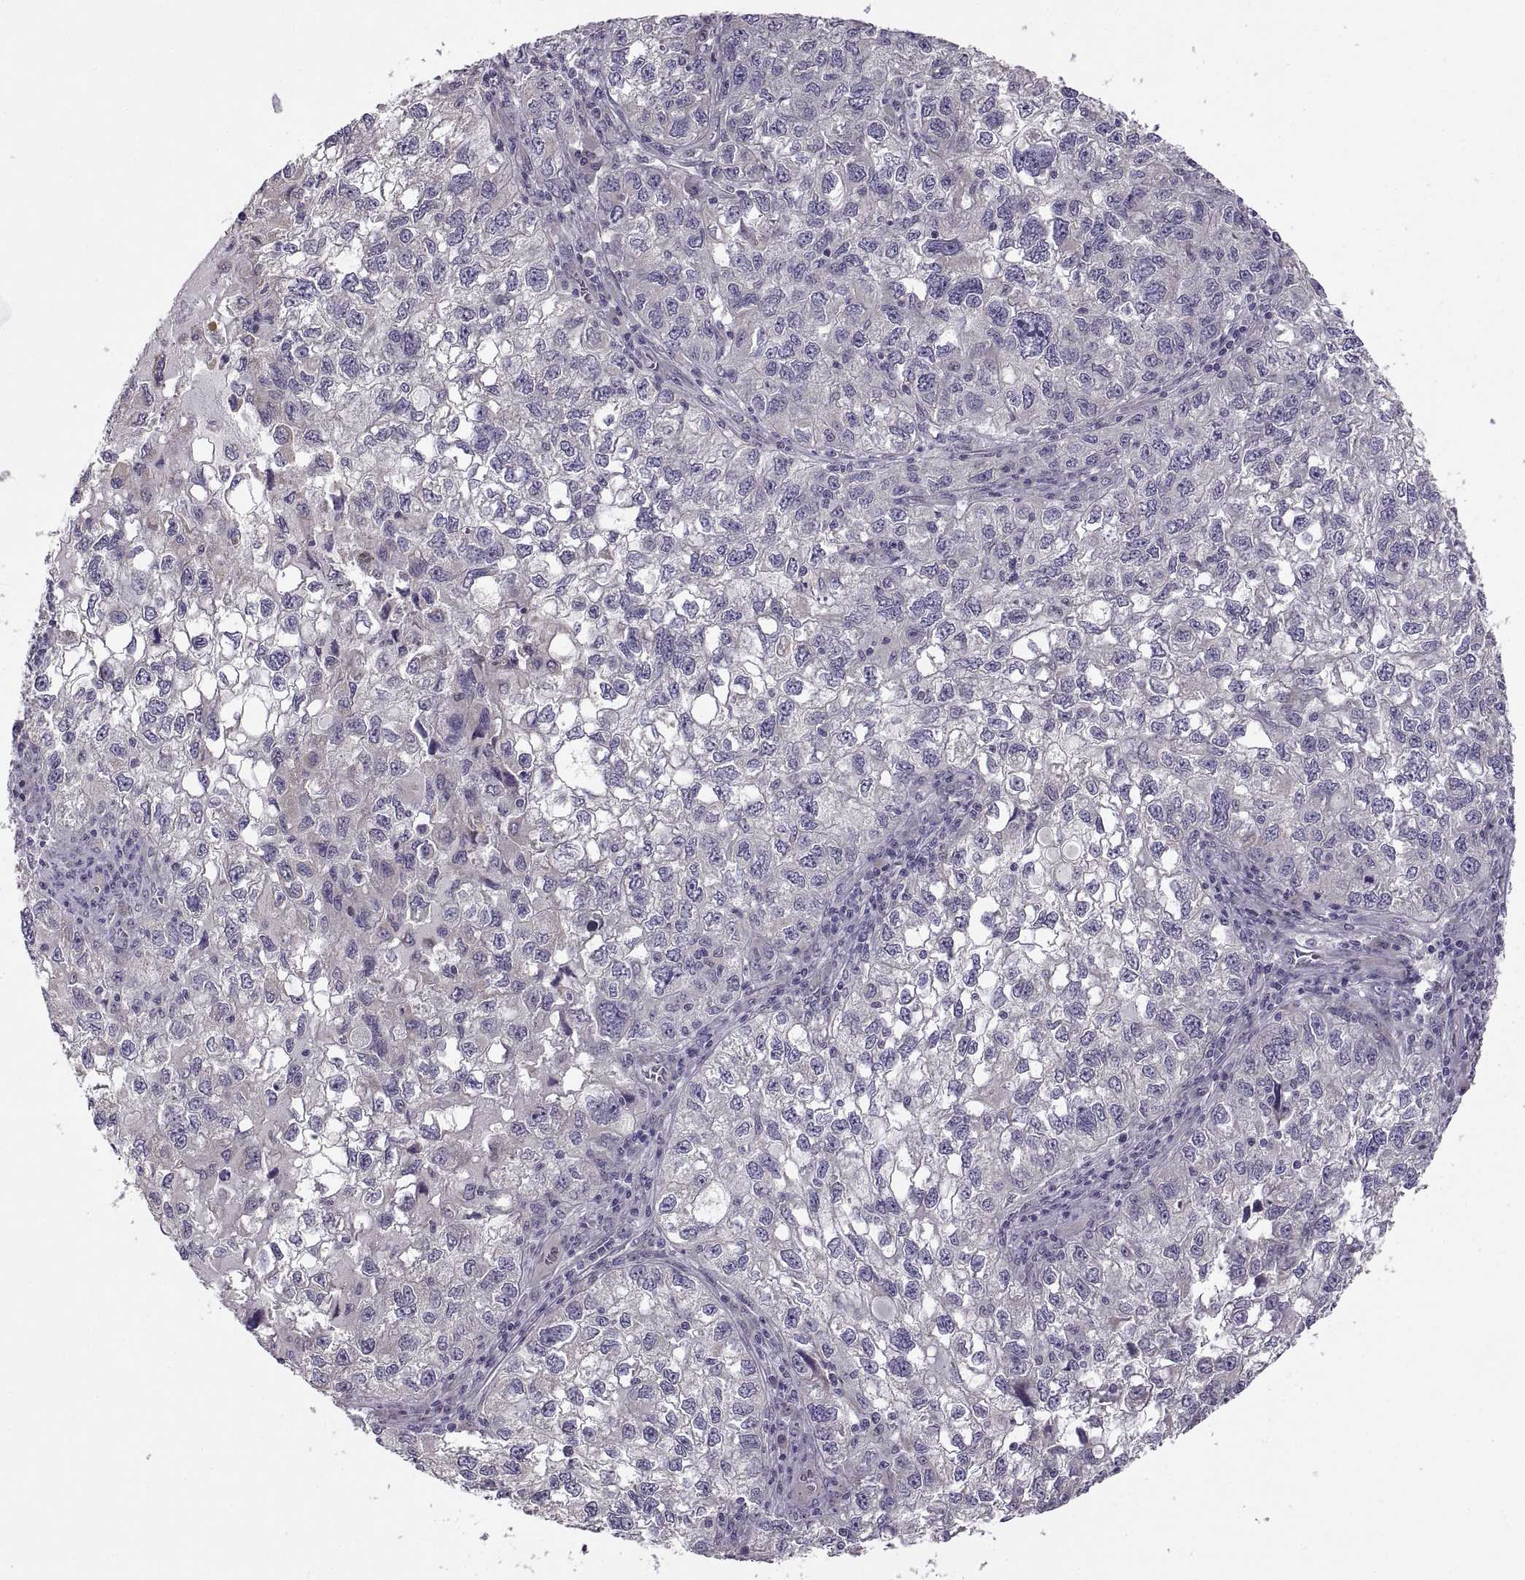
{"staining": {"intensity": "negative", "quantity": "none", "location": "none"}, "tissue": "cervical cancer", "cell_type": "Tumor cells", "image_type": "cancer", "snomed": [{"axis": "morphology", "description": "Squamous cell carcinoma, NOS"}, {"axis": "topography", "description": "Cervix"}], "caption": "Tumor cells are negative for brown protein staining in squamous cell carcinoma (cervical).", "gene": "ACSBG2", "patient": {"sex": "female", "age": 55}}